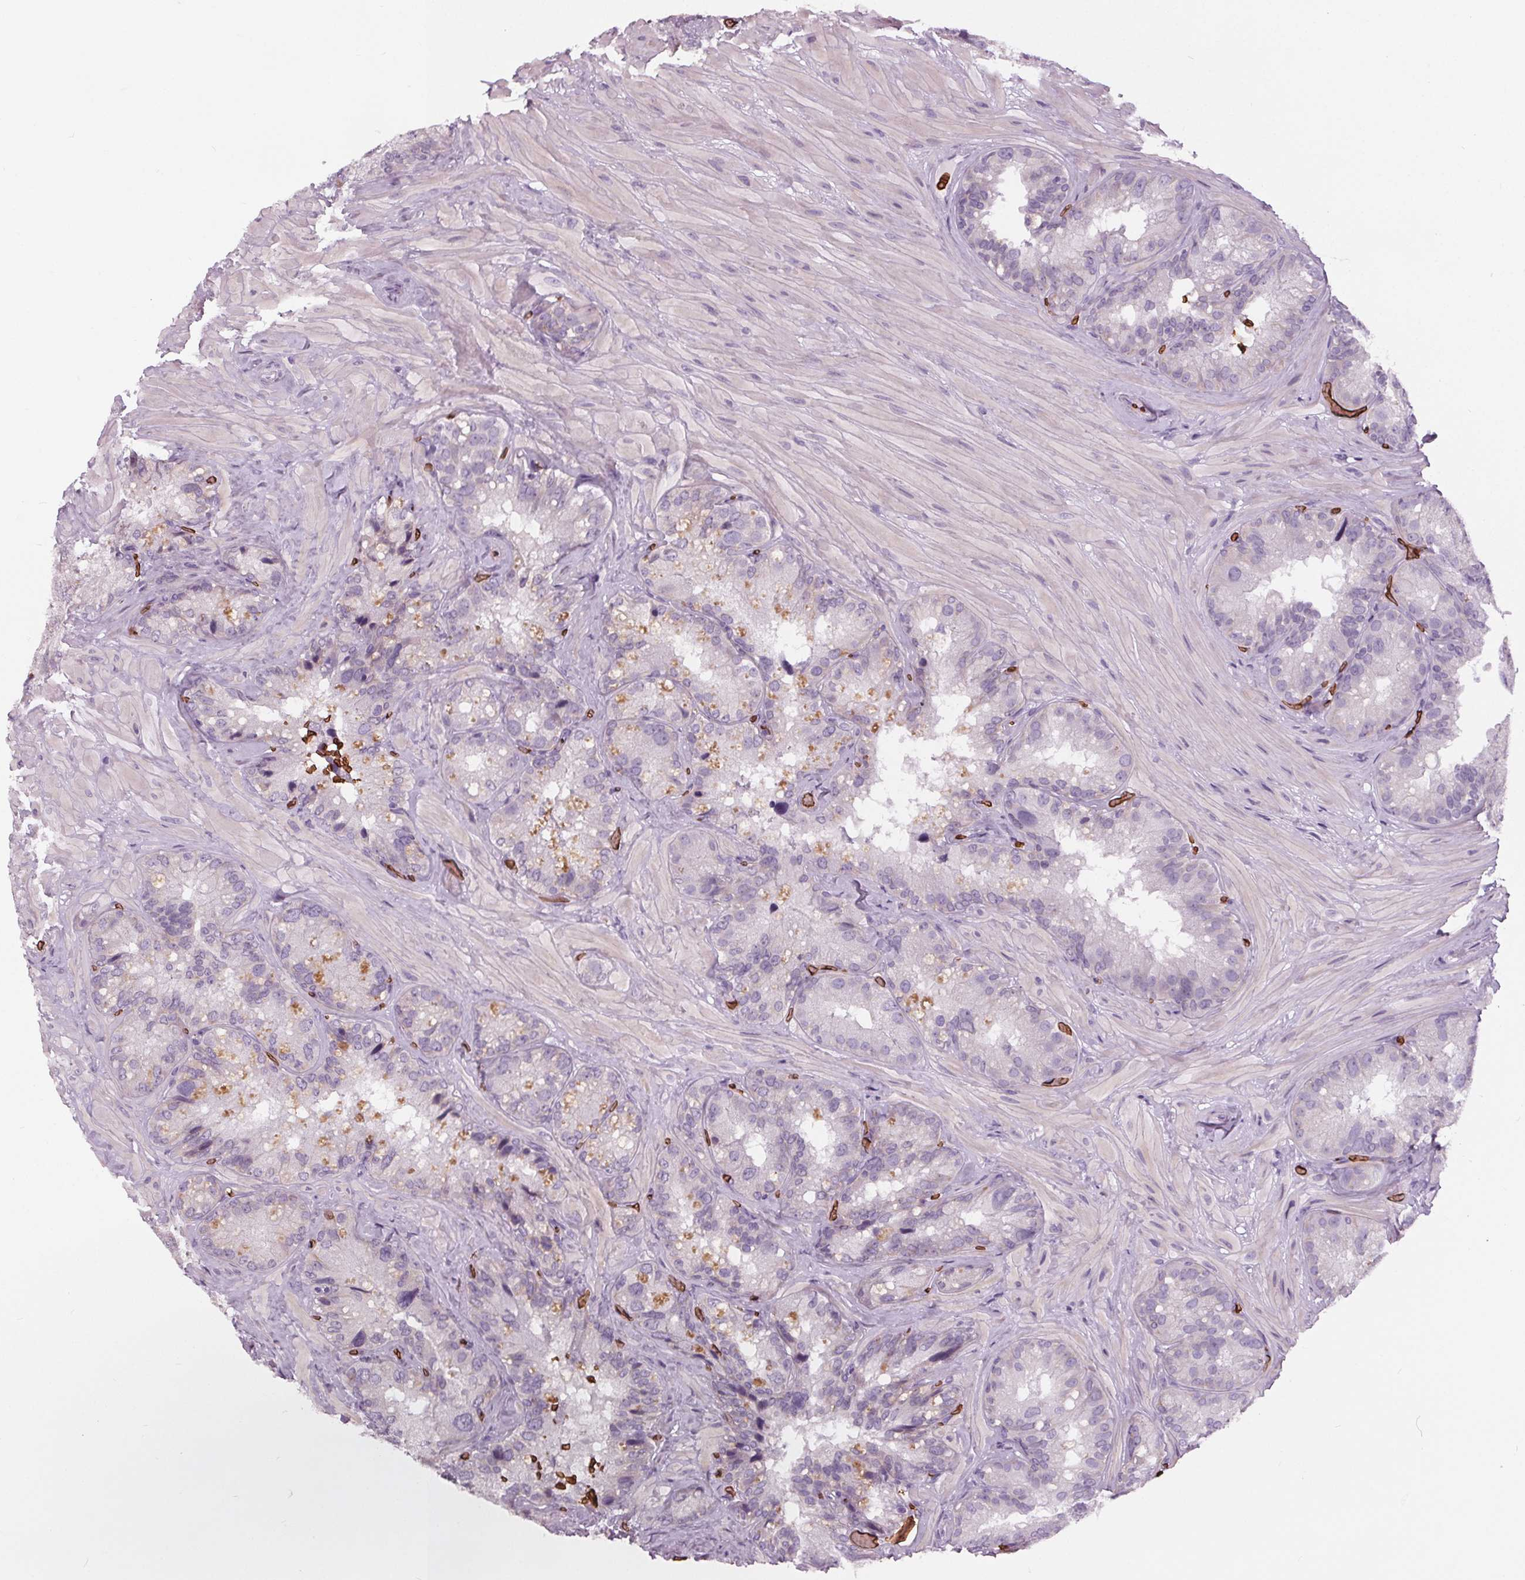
{"staining": {"intensity": "negative", "quantity": "none", "location": "none"}, "tissue": "seminal vesicle", "cell_type": "Glandular cells", "image_type": "normal", "snomed": [{"axis": "morphology", "description": "Normal tissue, NOS"}, {"axis": "topography", "description": "Seminal veicle"}], "caption": "Seminal vesicle was stained to show a protein in brown. There is no significant expression in glandular cells.", "gene": "SLC4A1", "patient": {"sex": "male", "age": 60}}